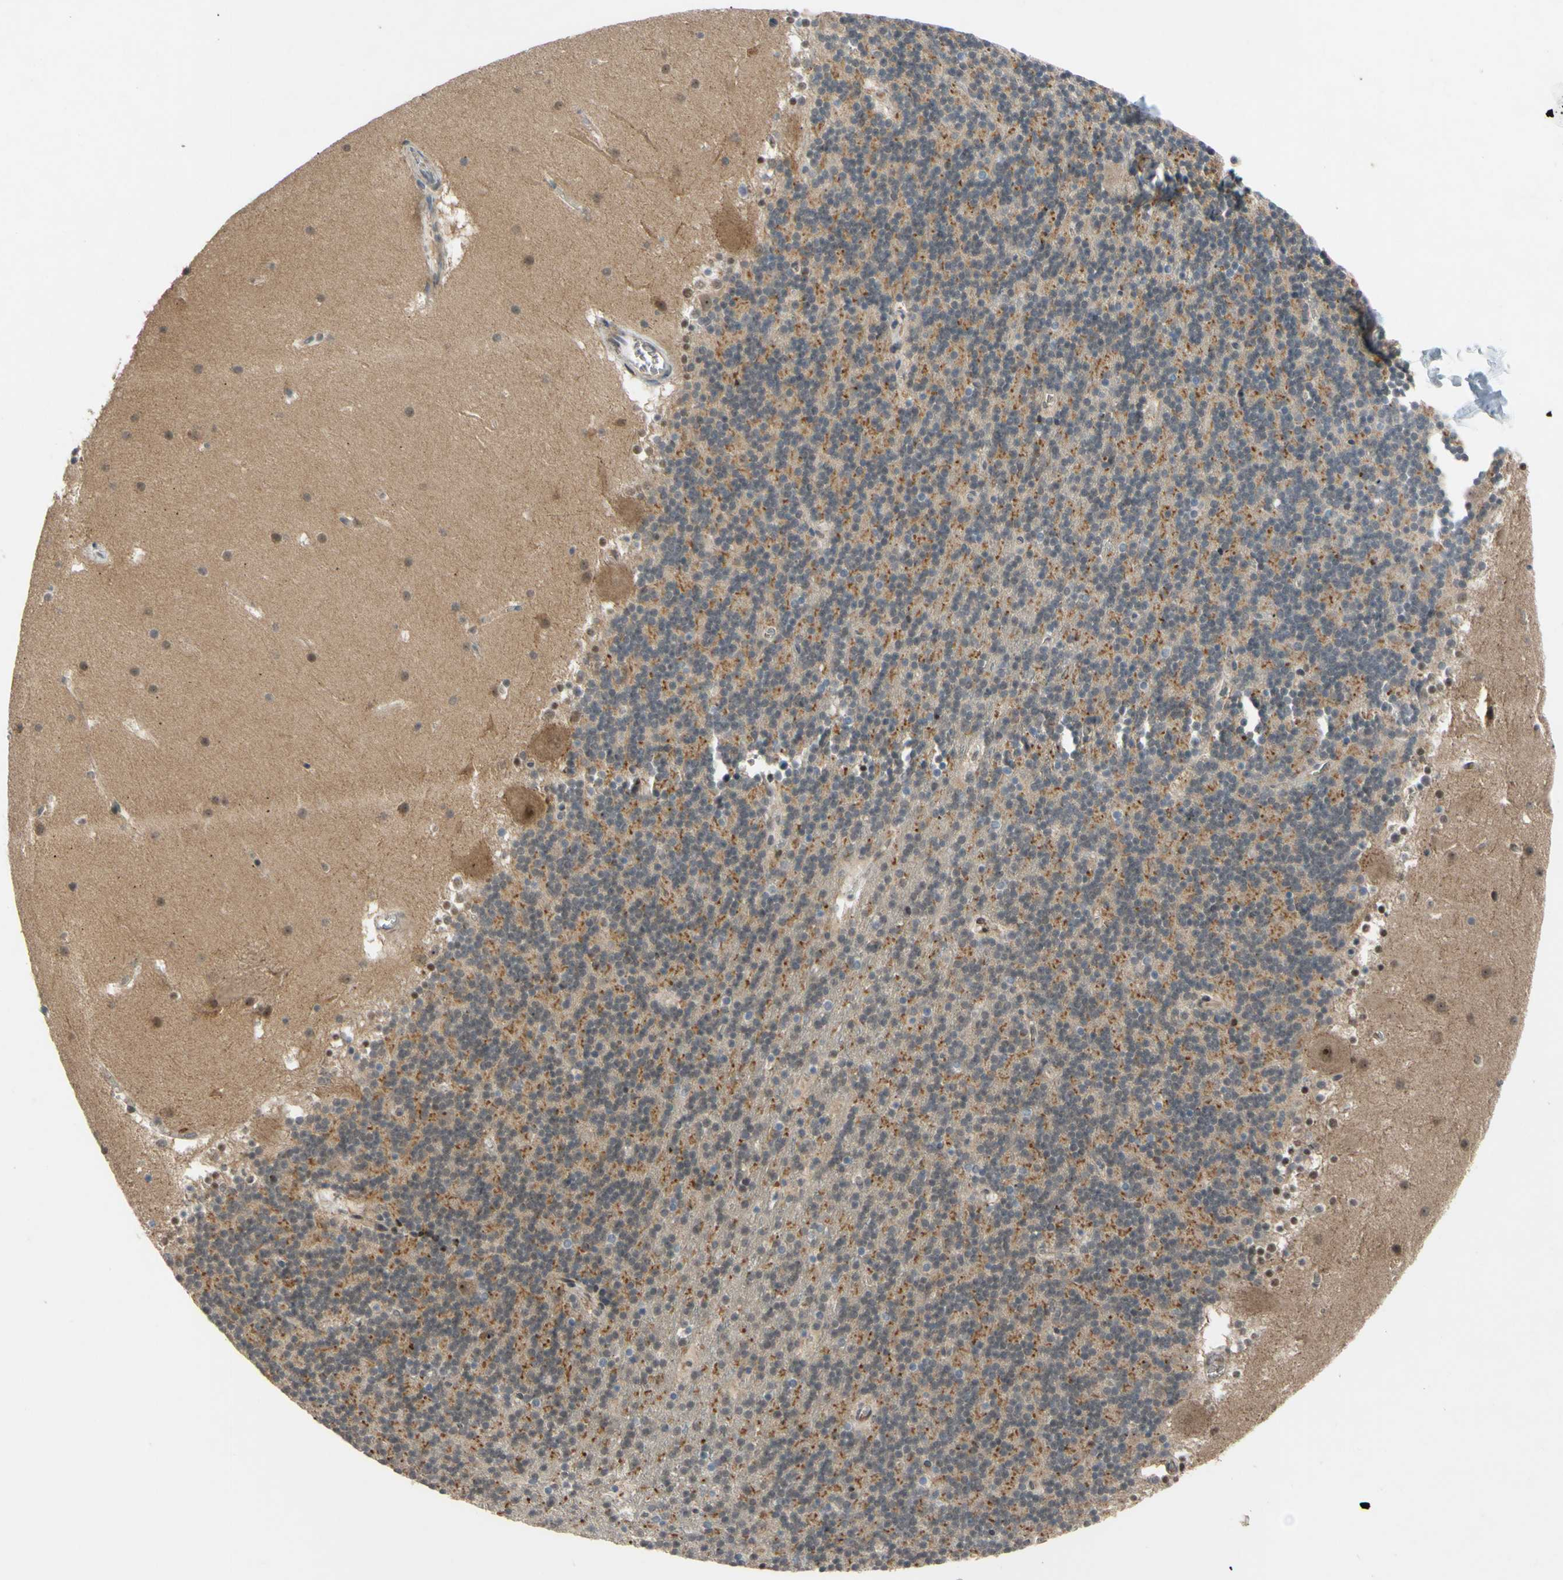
{"staining": {"intensity": "weak", "quantity": "<25%", "location": "cytoplasmic/membranous"}, "tissue": "cerebellum", "cell_type": "Cells in granular layer", "image_type": "normal", "snomed": [{"axis": "morphology", "description": "Normal tissue, NOS"}, {"axis": "topography", "description": "Cerebellum"}], "caption": "Protein analysis of normal cerebellum shows no significant expression in cells in granular layer. The staining is performed using DAB brown chromogen with nuclei counter-stained in using hematoxylin.", "gene": "ALK", "patient": {"sex": "male", "age": 45}}